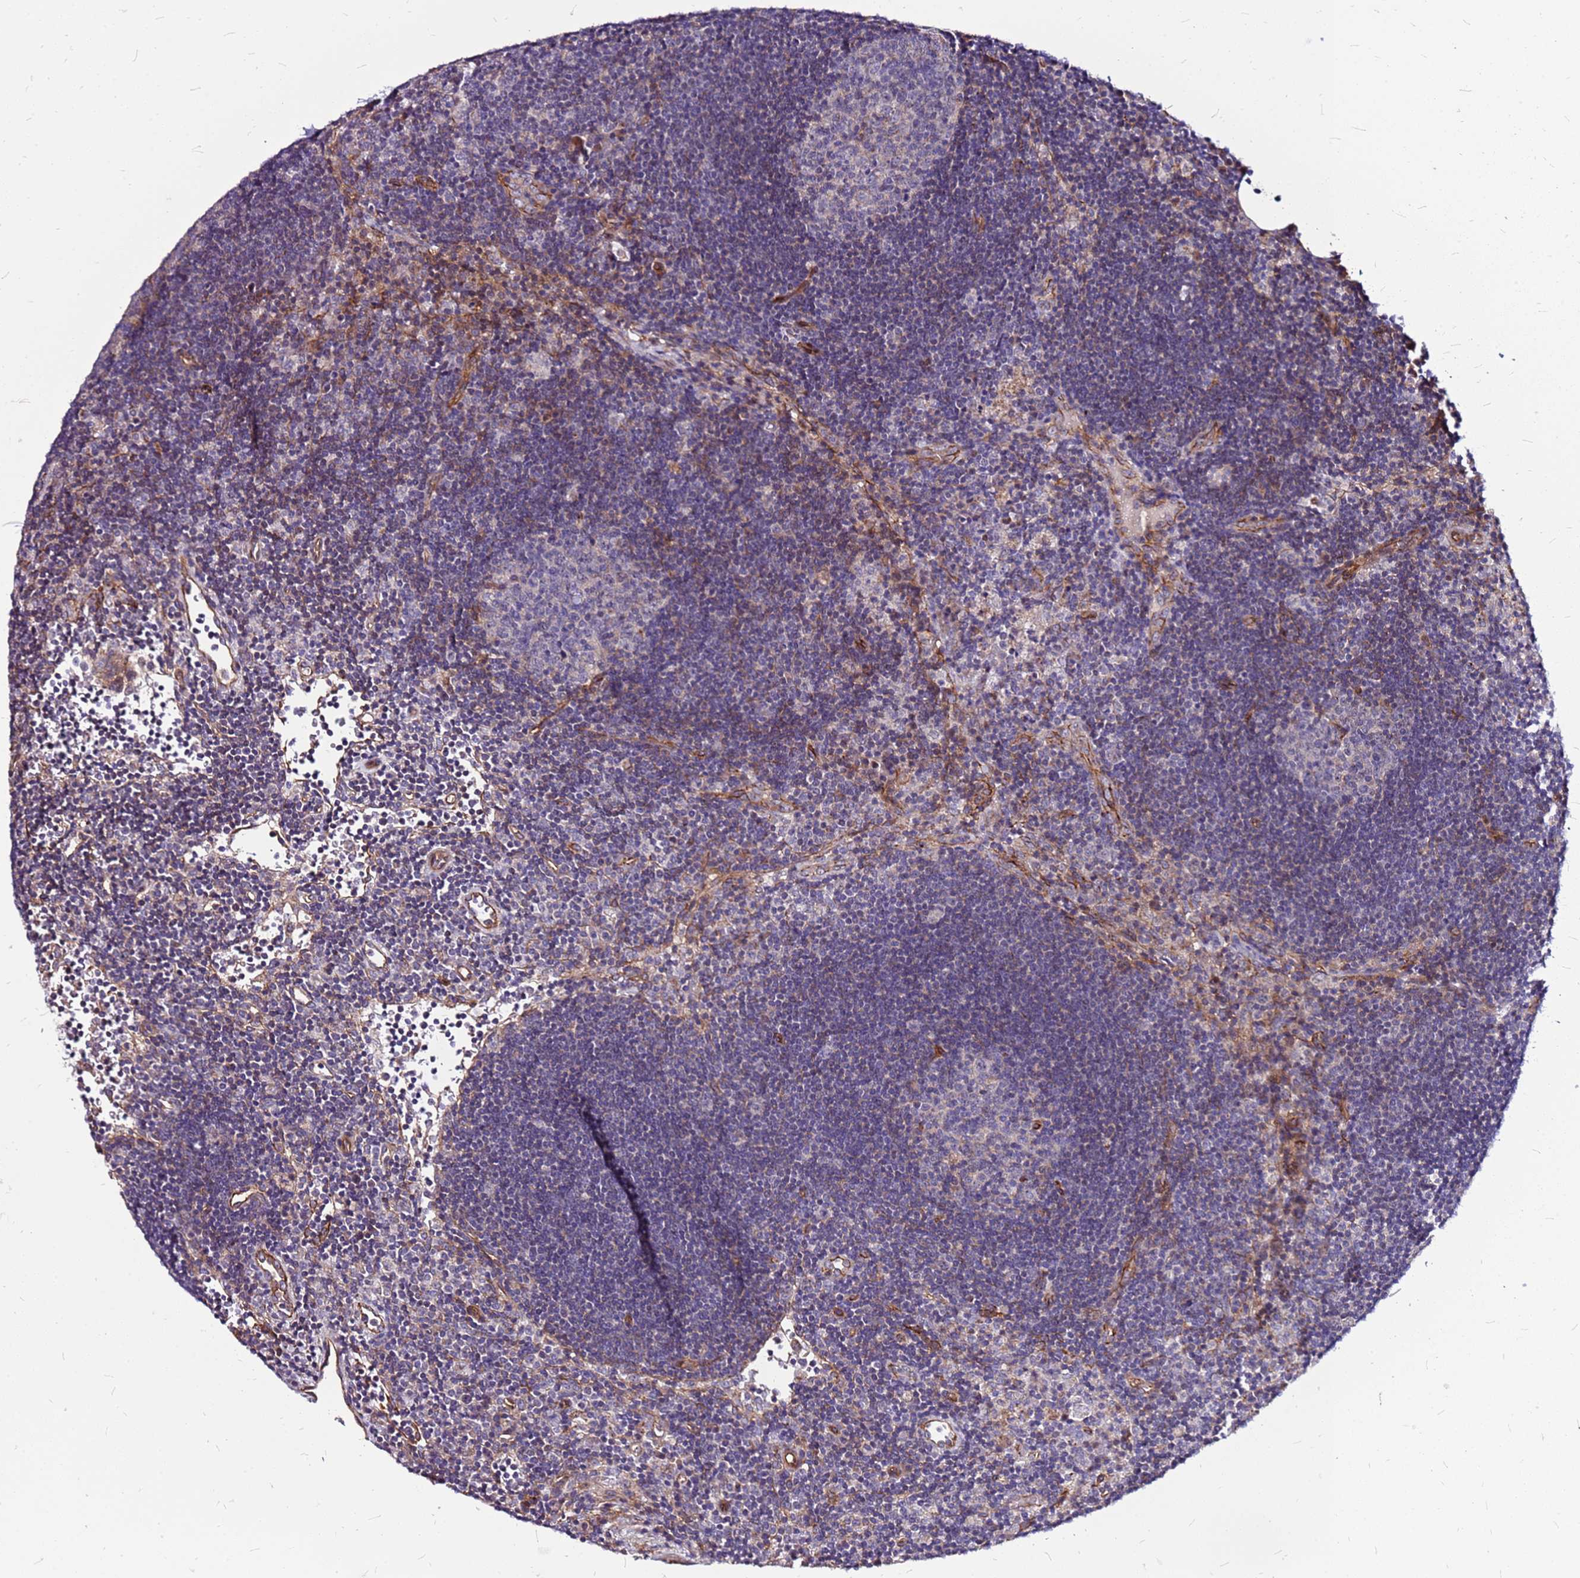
{"staining": {"intensity": "negative", "quantity": "none", "location": "none"}, "tissue": "lymph node", "cell_type": "Germinal center cells", "image_type": "normal", "snomed": [{"axis": "morphology", "description": "Normal tissue, NOS"}, {"axis": "topography", "description": "Lymph node"}], "caption": "This is a micrograph of immunohistochemistry (IHC) staining of unremarkable lymph node, which shows no expression in germinal center cells. (Brightfield microscopy of DAB (3,3'-diaminobenzidine) immunohistochemistry (IHC) at high magnification).", "gene": "TOPAZ1", "patient": {"sex": "male", "age": 62}}